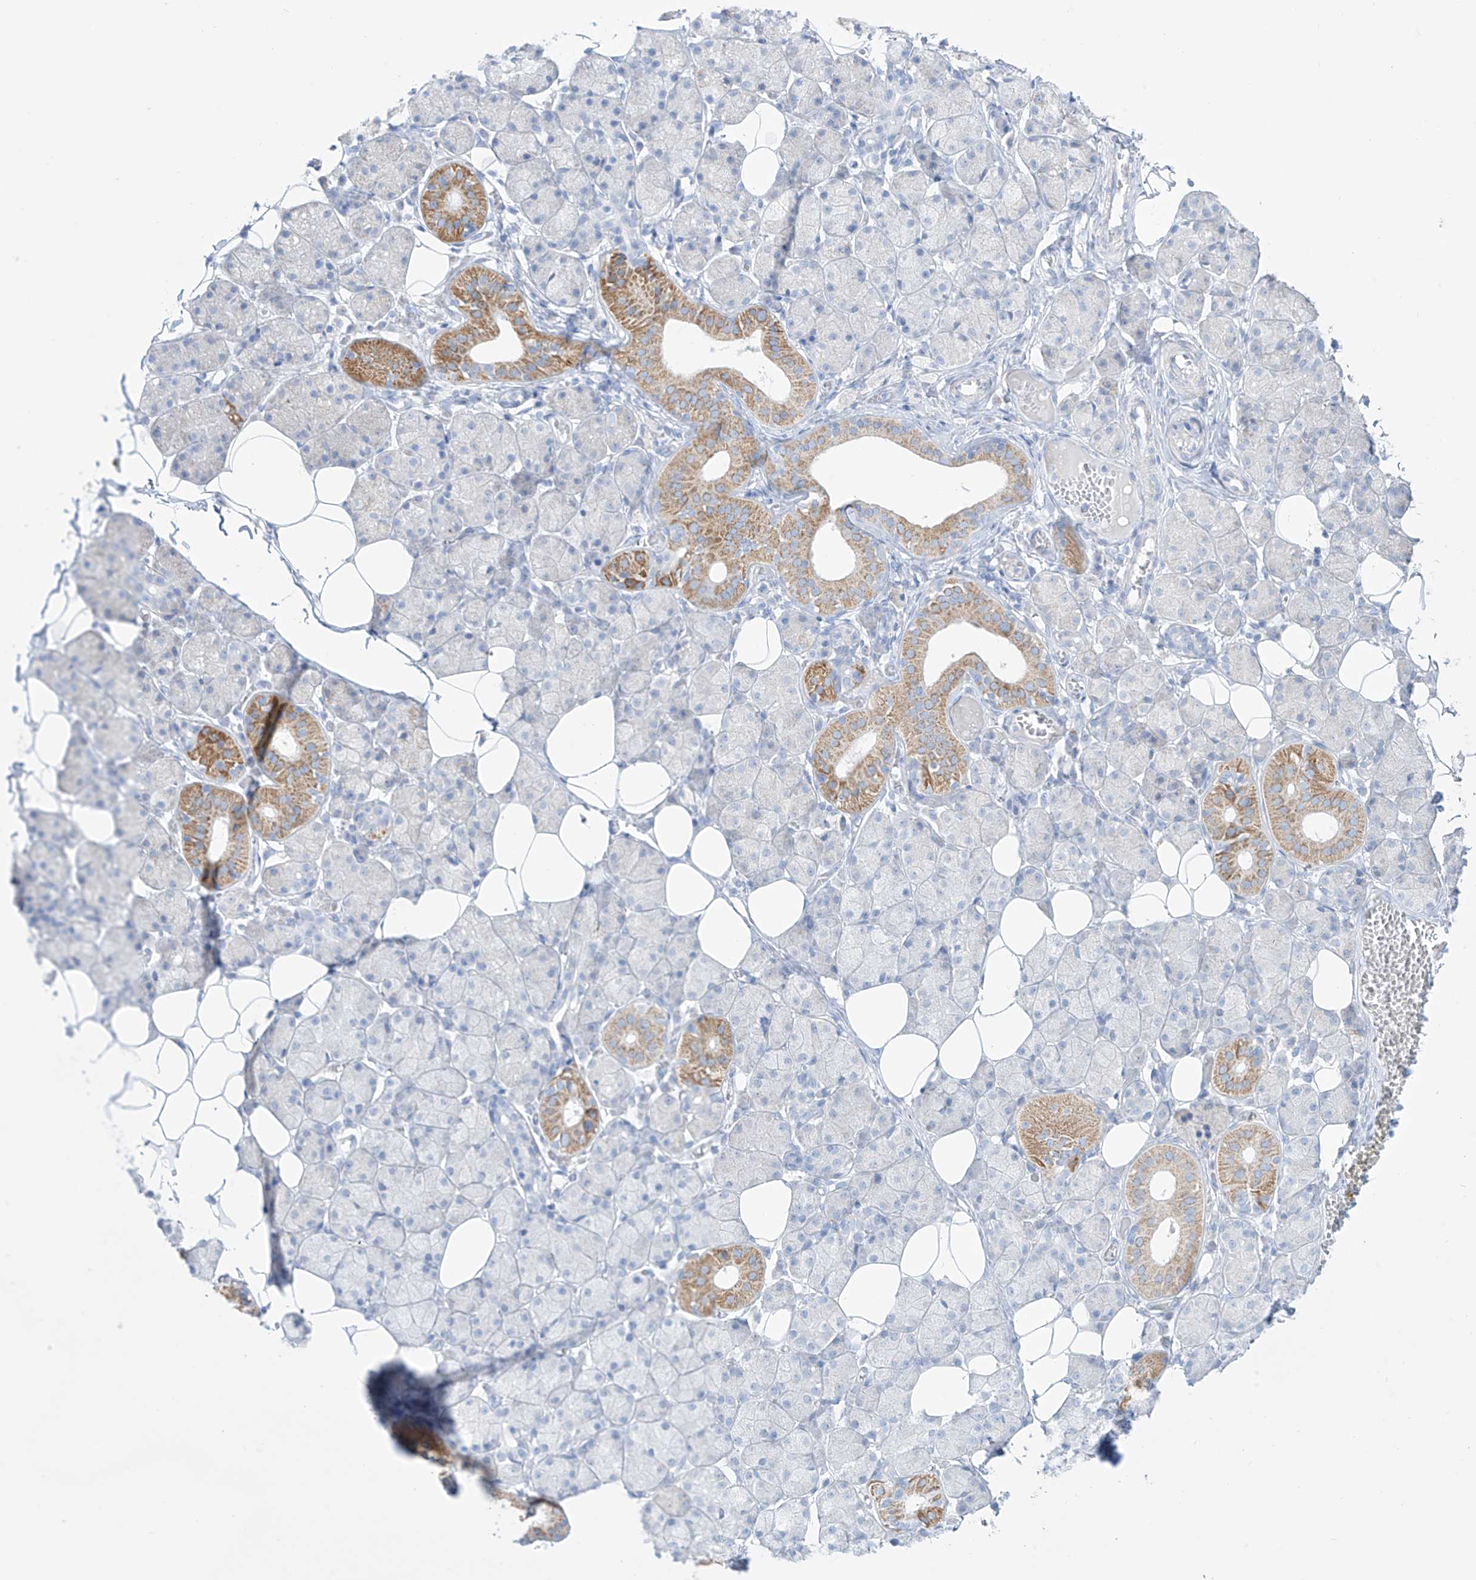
{"staining": {"intensity": "moderate", "quantity": "<25%", "location": "cytoplasmic/membranous"}, "tissue": "salivary gland", "cell_type": "Glandular cells", "image_type": "normal", "snomed": [{"axis": "morphology", "description": "Normal tissue, NOS"}, {"axis": "topography", "description": "Salivary gland"}], "caption": "IHC staining of benign salivary gland, which displays low levels of moderate cytoplasmic/membranous expression in approximately <25% of glandular cells indicating moderate cytoplasmic/membranous protein staining. The staining was performed using DAB (brown) for protein detection and nuclei were counterstained in hematoxylin (blue).", "gene": "SLC26A3", "patient": {"sex": "female", "age": 33}}